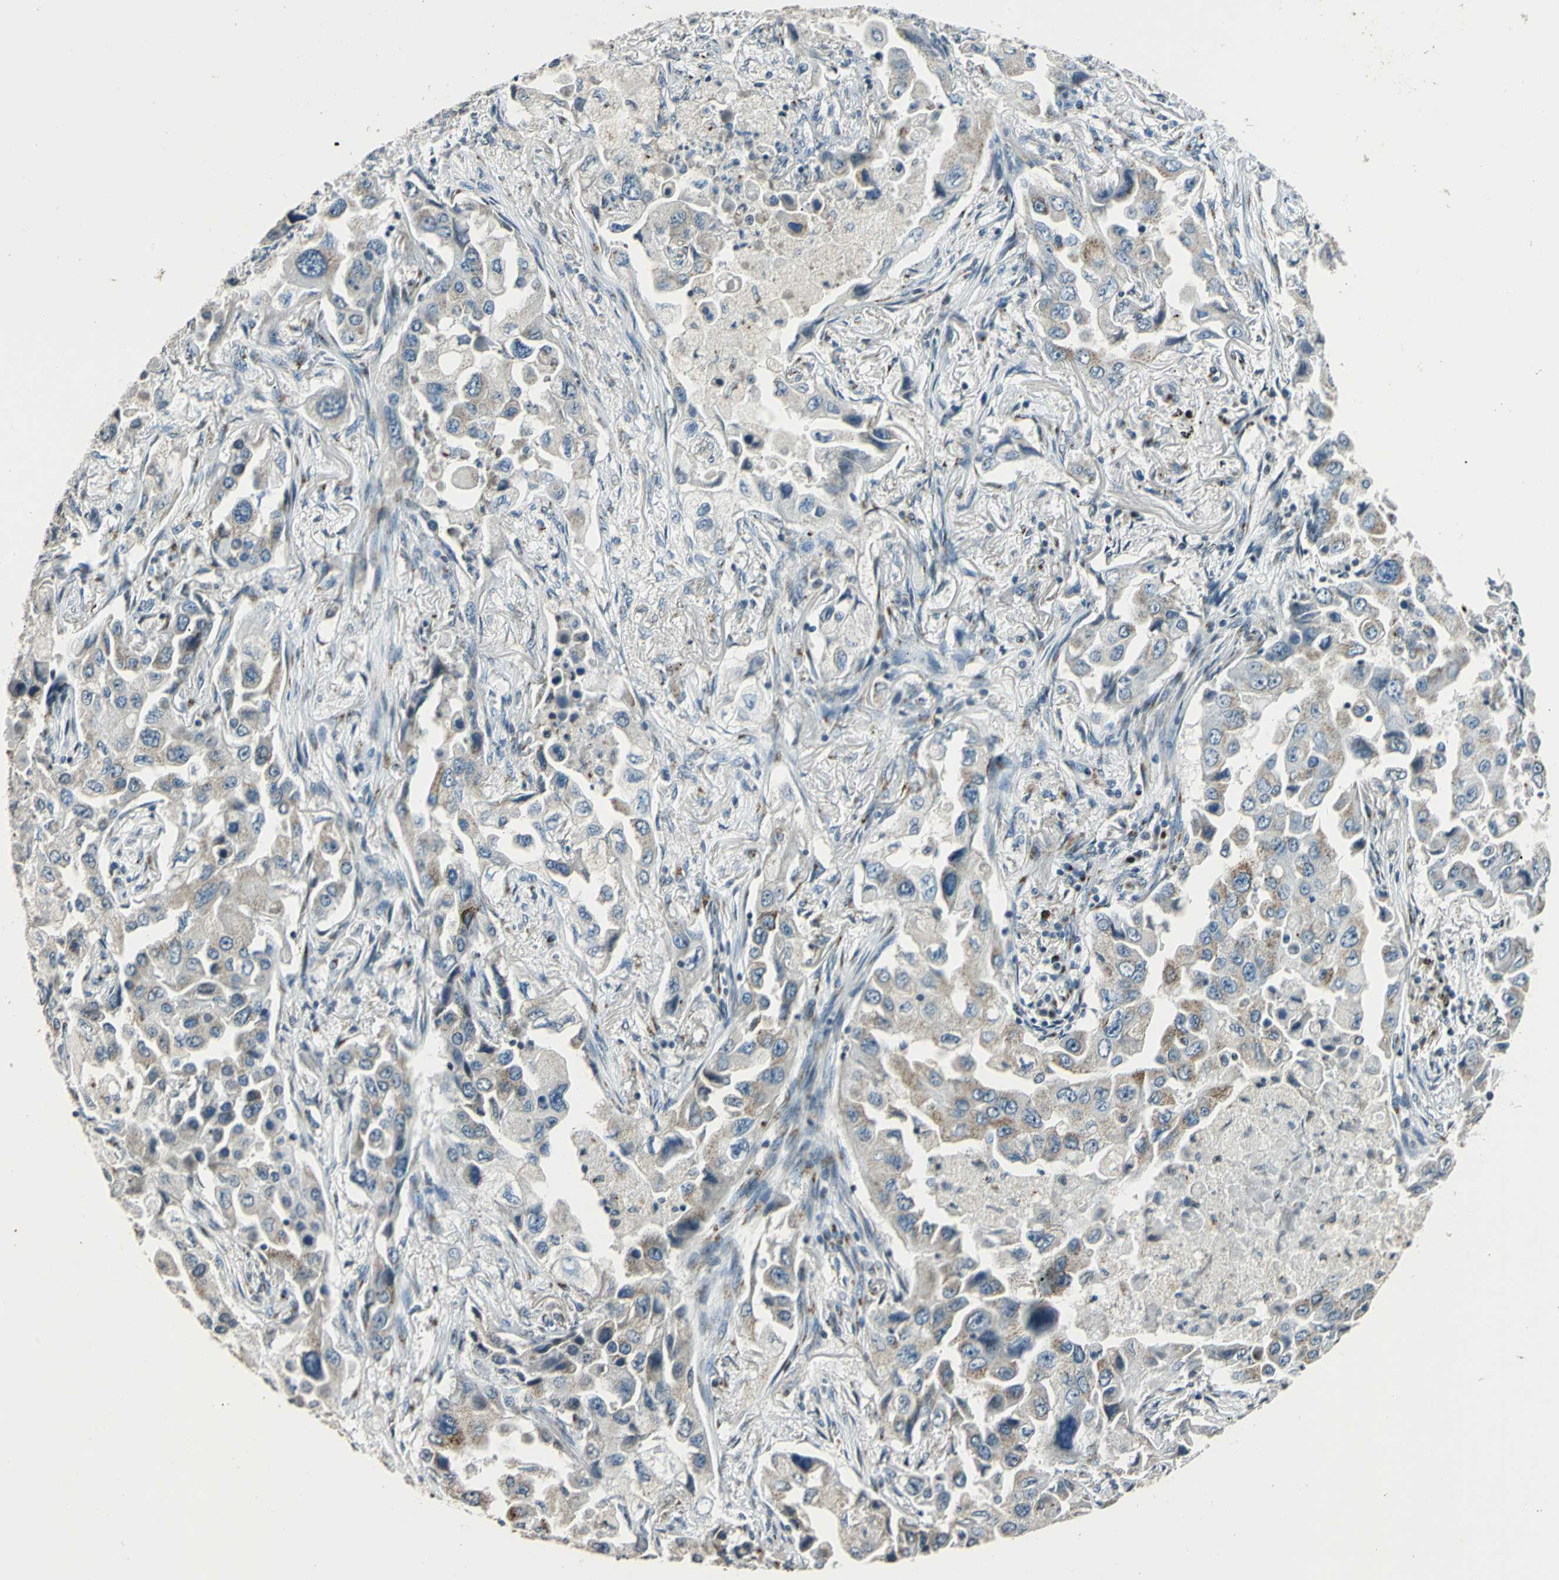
{"staining": {"intensity": "weak", "quantity": "<25%", "location": "cytoplasmic/membranous"}, "tissue": "lung cancer", "cell_type": "Tumor cells", "image_type": "cancer", "snomed": [{"axis": "morphology", "description": "Adenocarcinoma, NOS"}, {"axis": "topography", "description": "Lung"}], "caption": "Lung cancer stained for a protein using IHC demonstrates no staining tumor cells.", "gene": "TMEM115", "patient": {"sex": "female", "age": 65}}